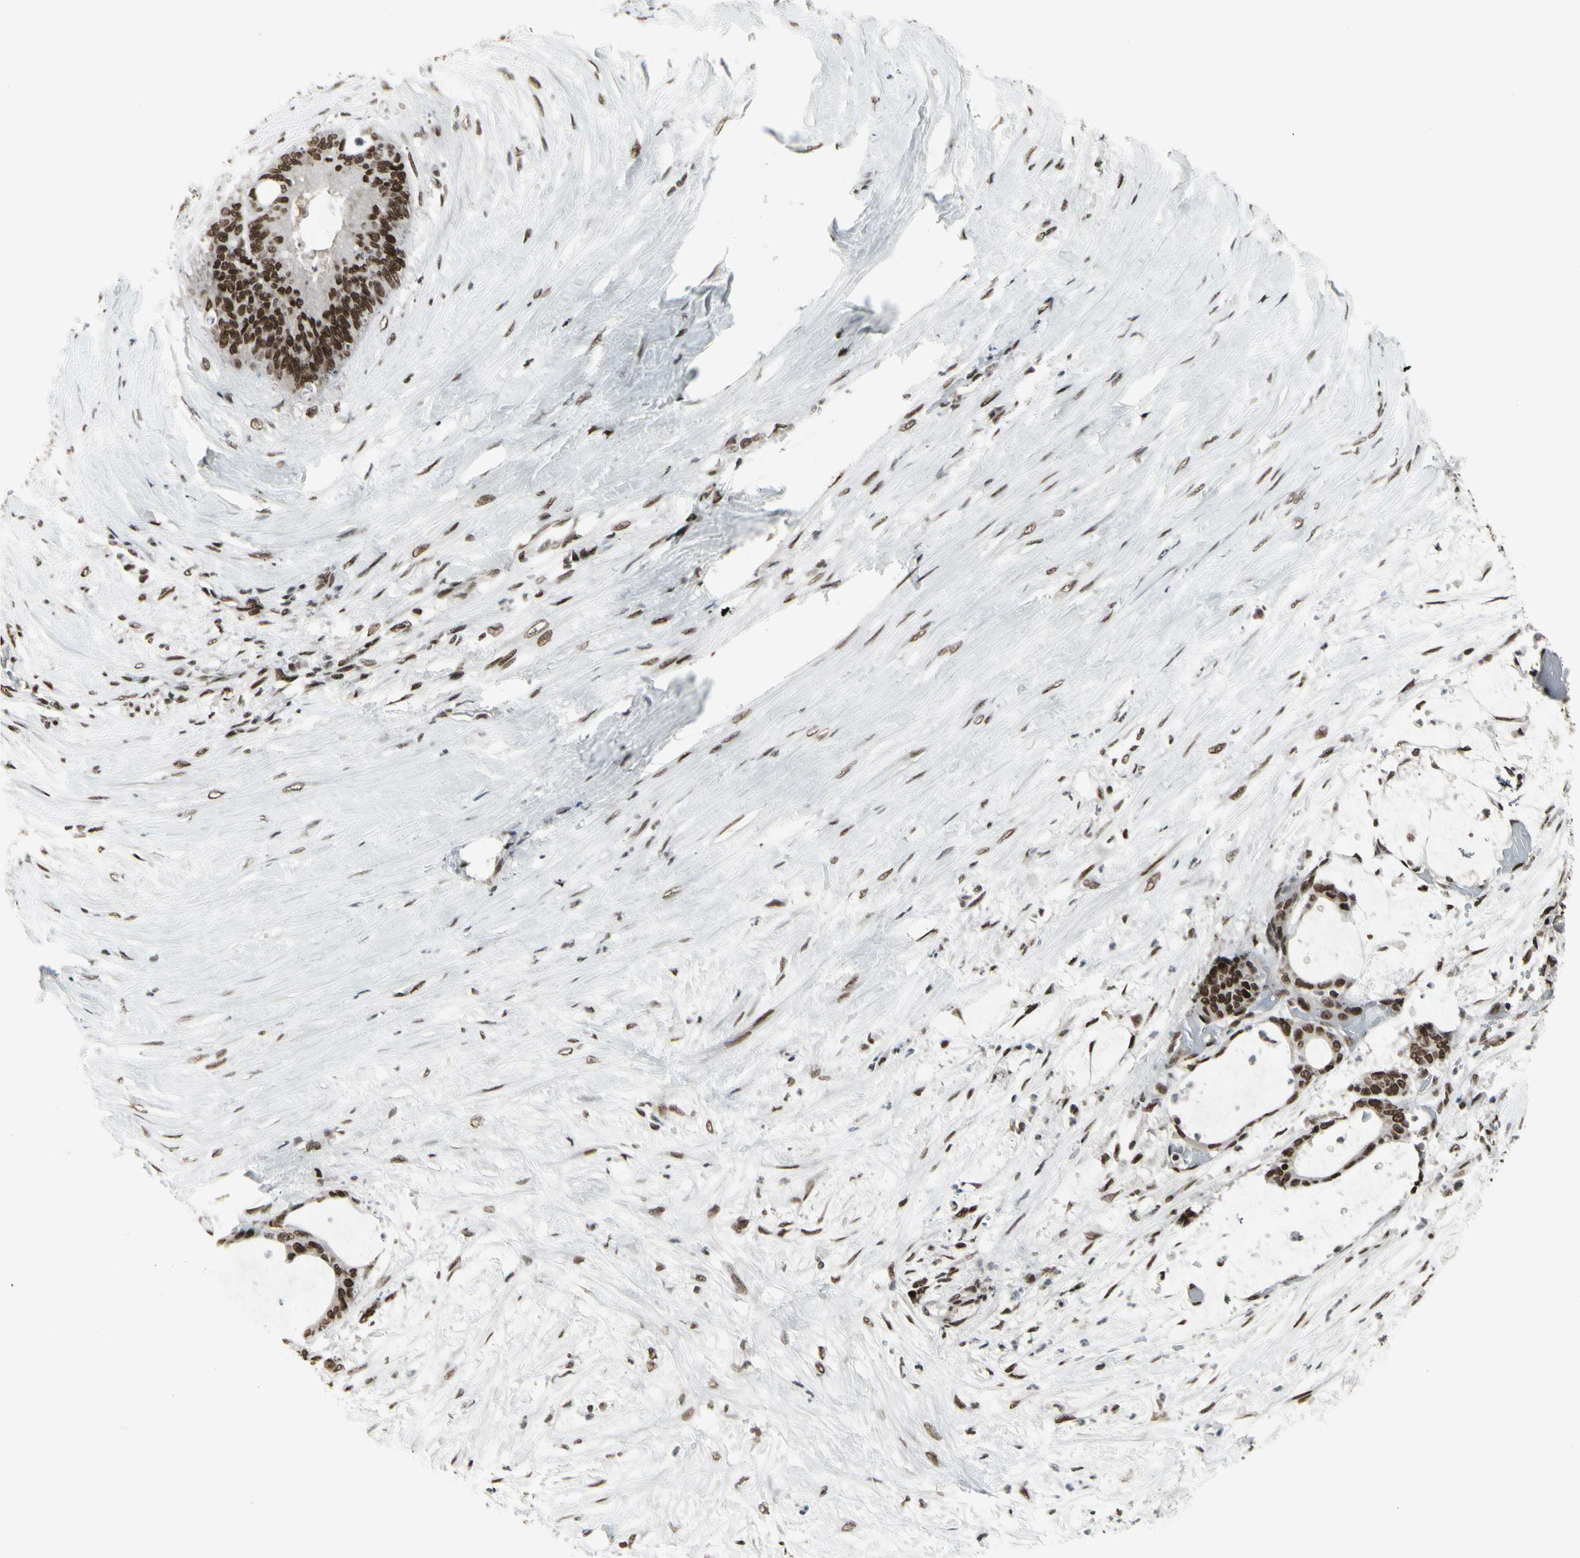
{"staining": {"intensity": "strong", "quantity": ">75%", "location": "nuclear"}, "tissue": "liver cancer", "cell_type": "Tumor cells", "image_type": "cancer", "snomed": [{"axis": "morphology", "description": "Cholangiocarcinoma"}, {"axis": "topography", "description": "Liver"}], "caption": "Liver cancer (cholangiocarcinoma) was stained to show a protein in brown. There is high levels of strong nuclear positivity in approximately >75% of tumor cells.", "gene": "HMG20A", "patient": {"sex": "female", "age": 73}}